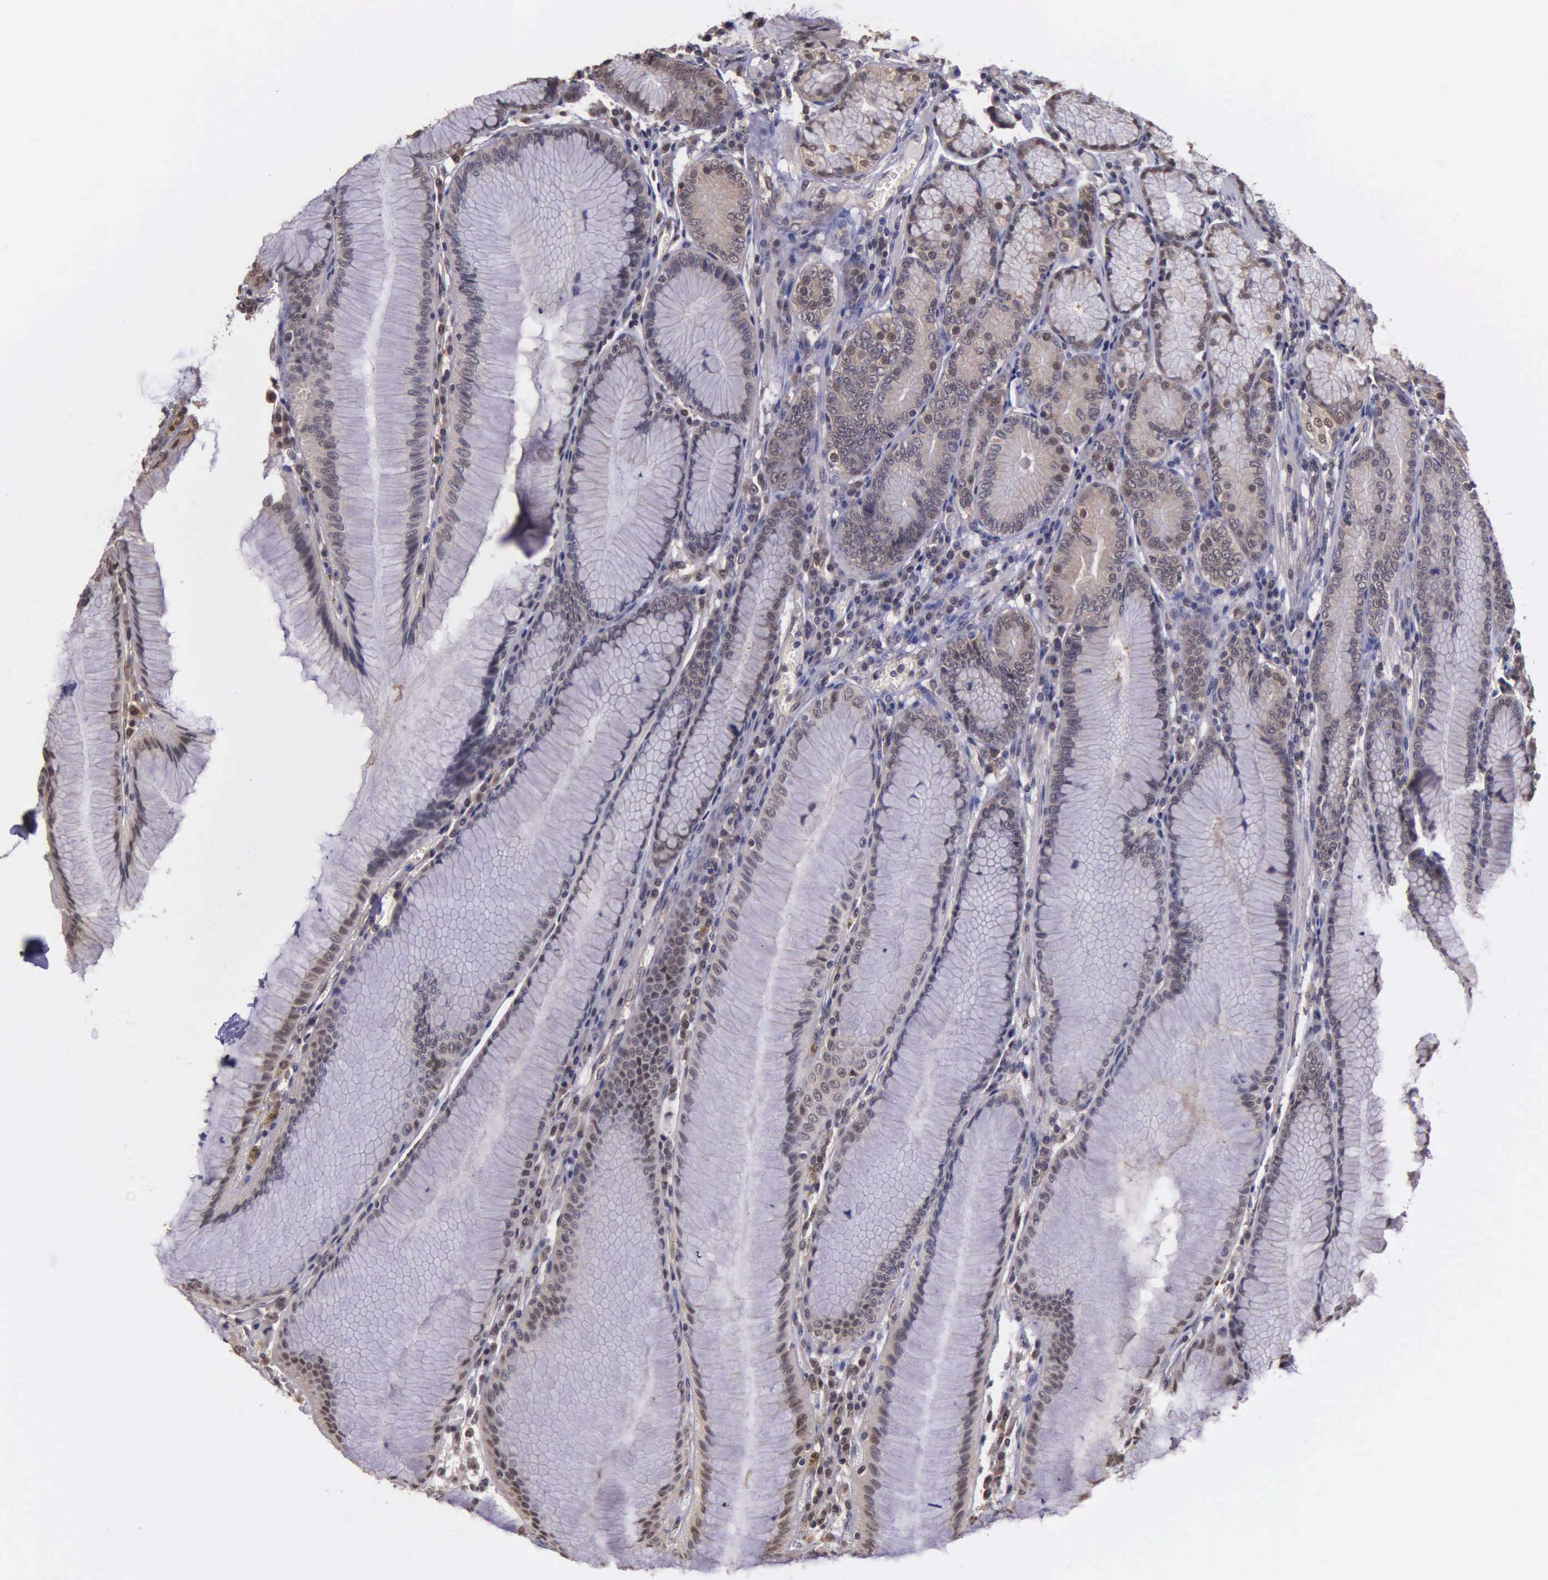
{"staining": {"intensity": "weak", "quantity": "25%-75%", "location": "cytoplasmic/membranous,nuclear"}, "tissue": "stomach", "cell_type": "Glandular cells", "image_type": "normal", "snomed": [{"axis": "morphology", "description": "Normal tissue, NOS"}, {"axis": "topography", "description": "Stomach, lower"}], "caption": "Immunohistochemical staining of unremarkable stomach displays low levels of weak cytoplasmic/membranous,nuclear expression in approximately 25%-75% of glandular cells. Ihc stains the protein in brown and the nuclei are stained blue.", "gene": "PSMC1", "patient": {"sex": "female", "age": 93}}